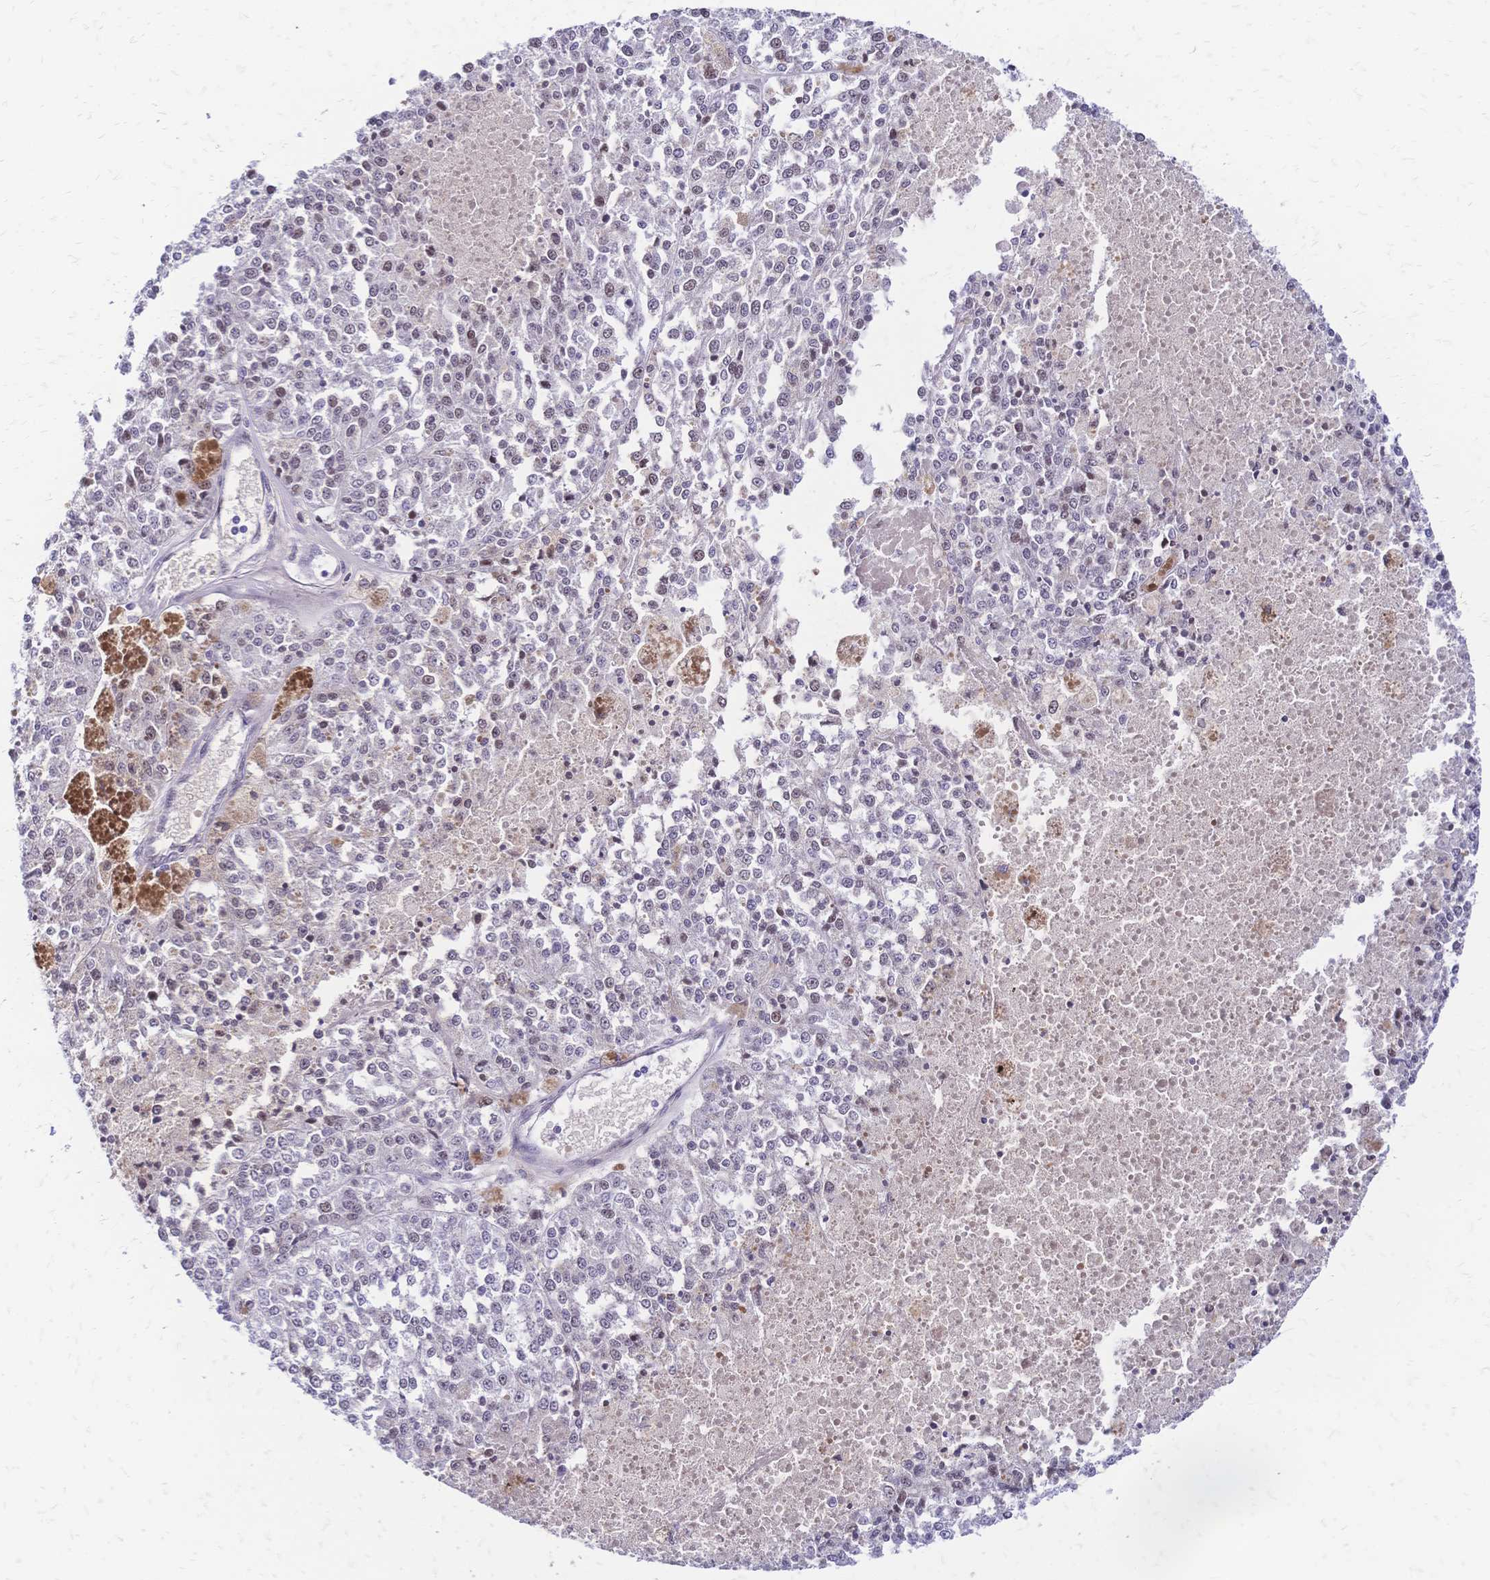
{"staining": {"intensity": "moderate", "quantity": "<25%", "location": "nuclear"}, "tissue": "melanoma", "cell_type": "Tumor cells", "image_type": "cancer", "snomed": [{"axis": "morphology", "description": "Malignant melanoma, Metastatic site"}, {"axis": "topography", "description": "Lymph node"}], "caption": "Protein expression analysis of melanoma reveals moderate nuclear positivity in approximately <25% of tumor cells.", "gene": "NFIC", "patient": {"sex": "female", "age": 64}}